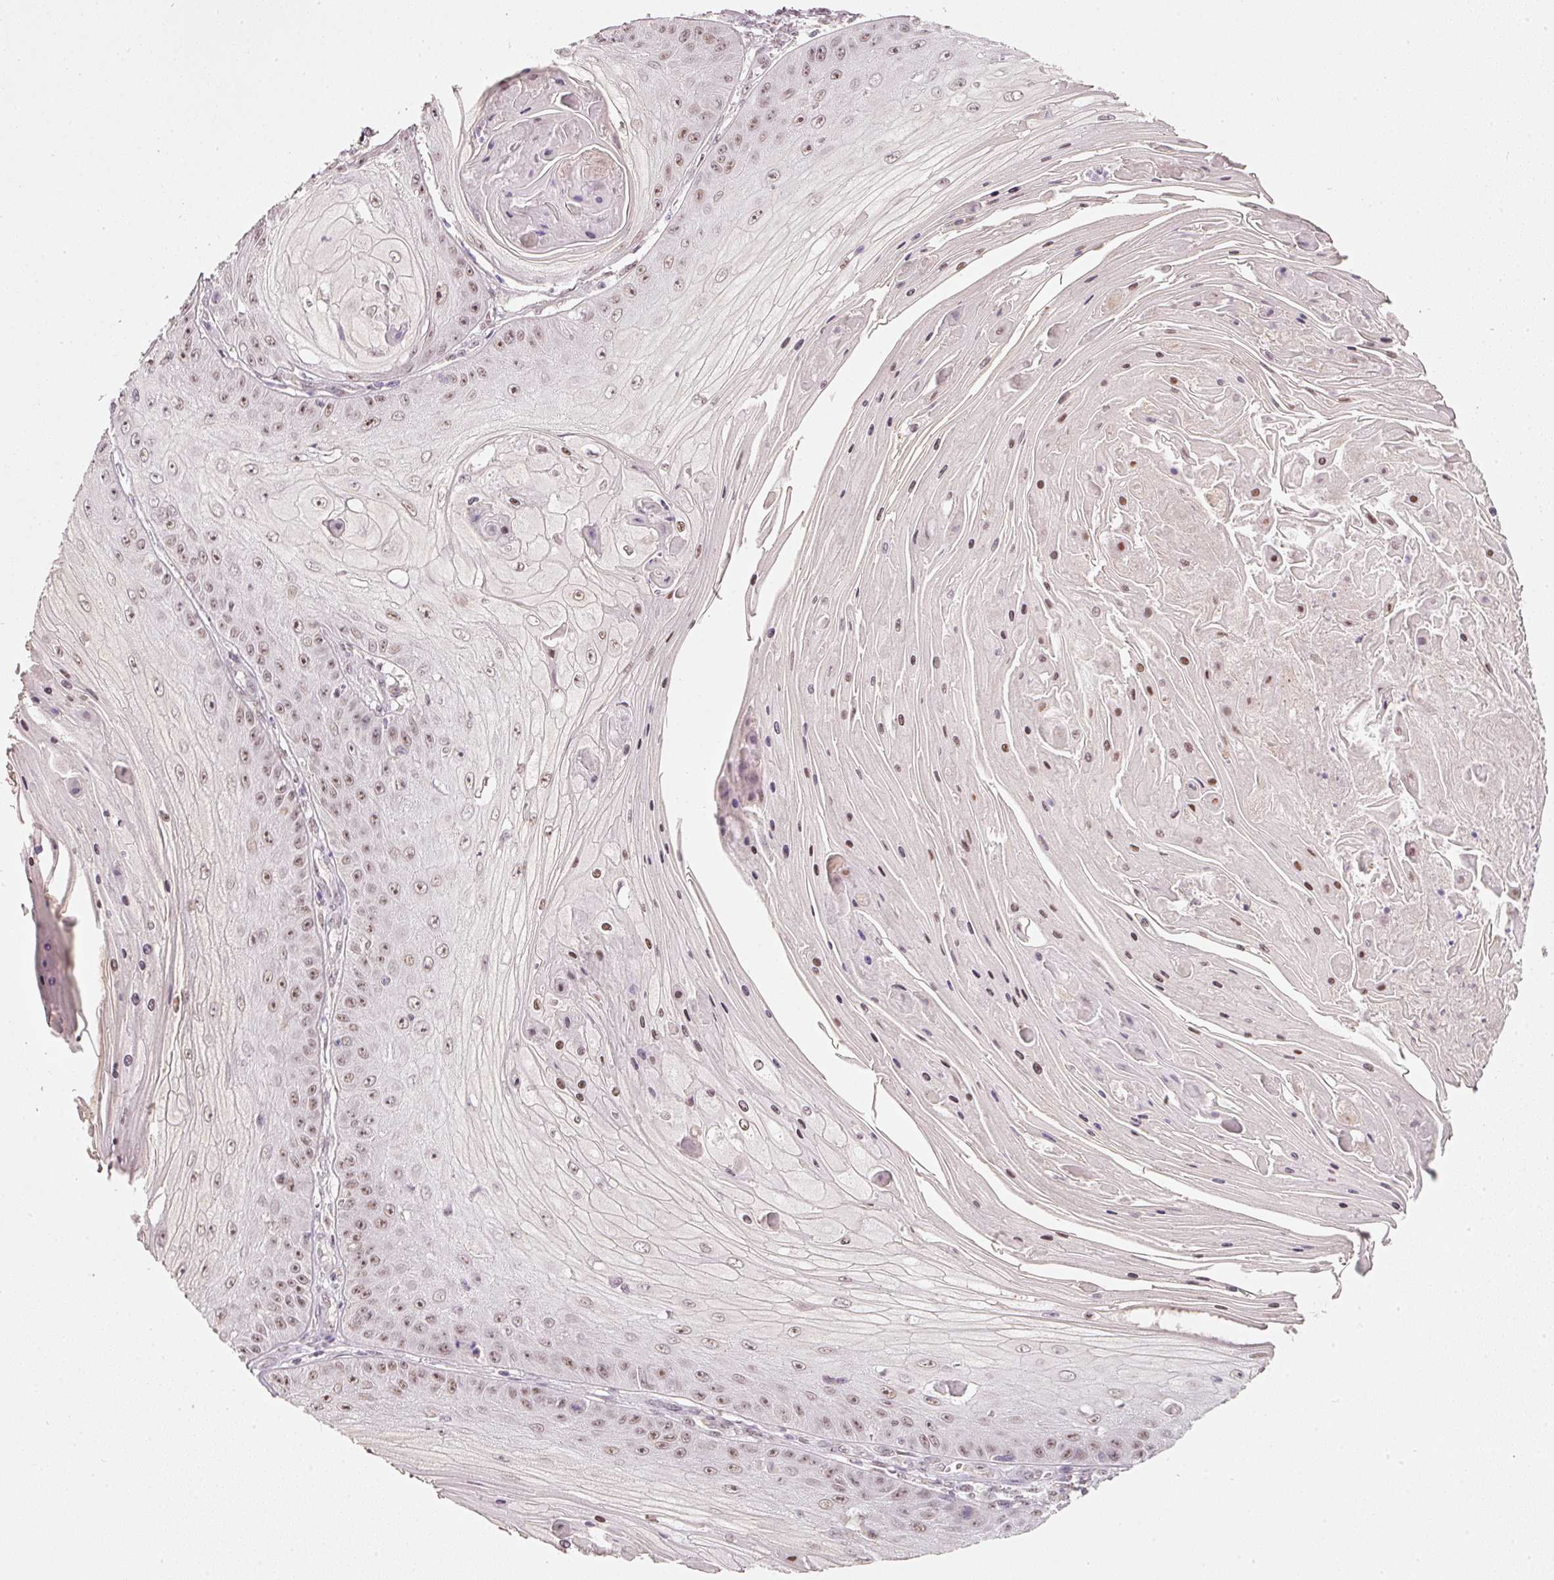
{"staining": {"intensity": "moderate", "quantity": "25%-75%", "location": "nuclear"}, "tissue": "skin cancer", "cell_type": "Tumor cells", "image_type": "cancer", "snomed": [{"axis": "morphology", "description": "Squamous cell carcinoma, NOS"}, {"axis": "topography", "description": "Skin"}], "caption": "This is a micrograph of IHC staining of skin cancer, which shows moderate staining in the nuclear of tumor cells.", "gene": "FSTL3", "patient": {"sex": "male", "age": 70}}